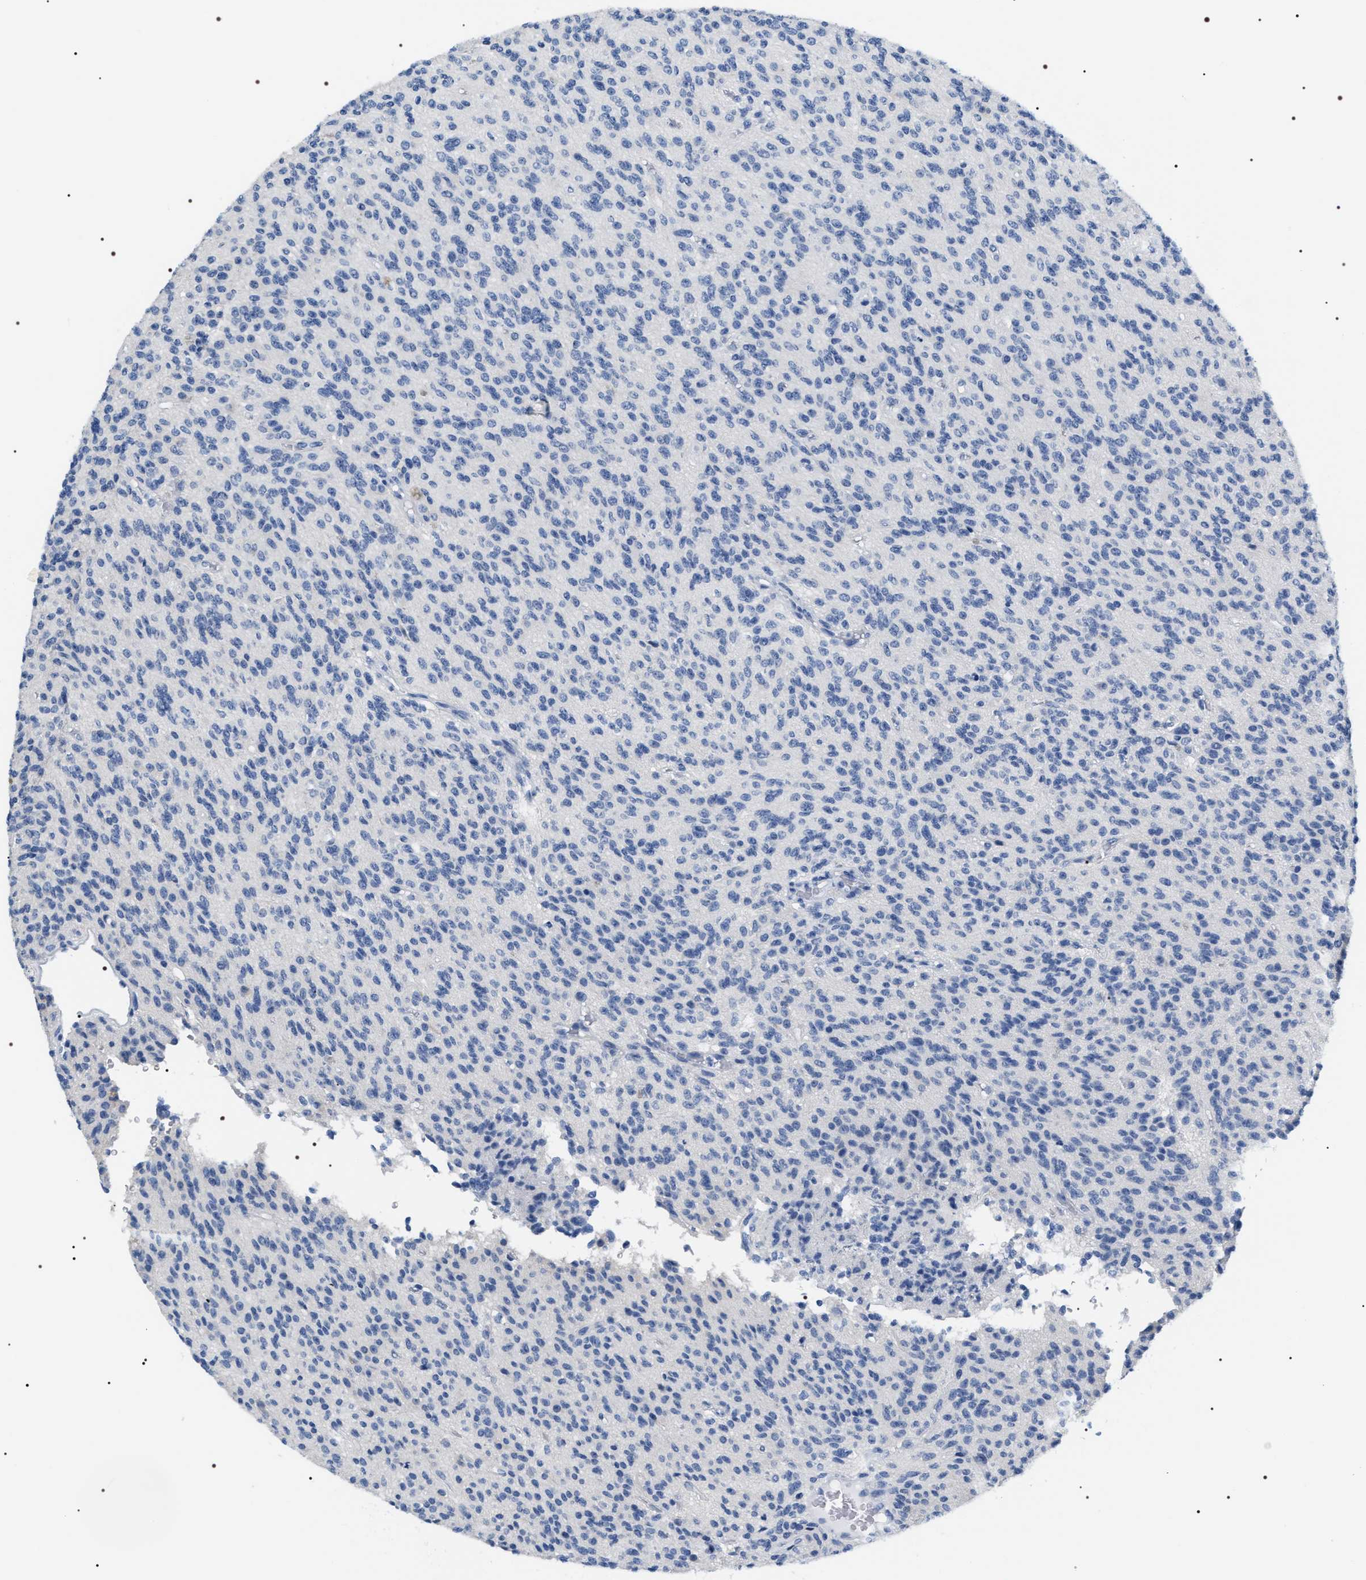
{"staining": {"intensity": "negative", "quantity": "none", "location": "none"}, "tissue": "glioma", "cell_type": "Tumor cells", "image_type": "cancer", "snomed": [{"axis": "morphology", "description": "Glioma, malignant, High grade"}, {"axis": "topography", "description": "Brain"}], "caption": "Image shows no significant protein positivity in tumor cells of glioma.", "gene": "ADH4", "patient": {"sex": "male", "age": 34}}